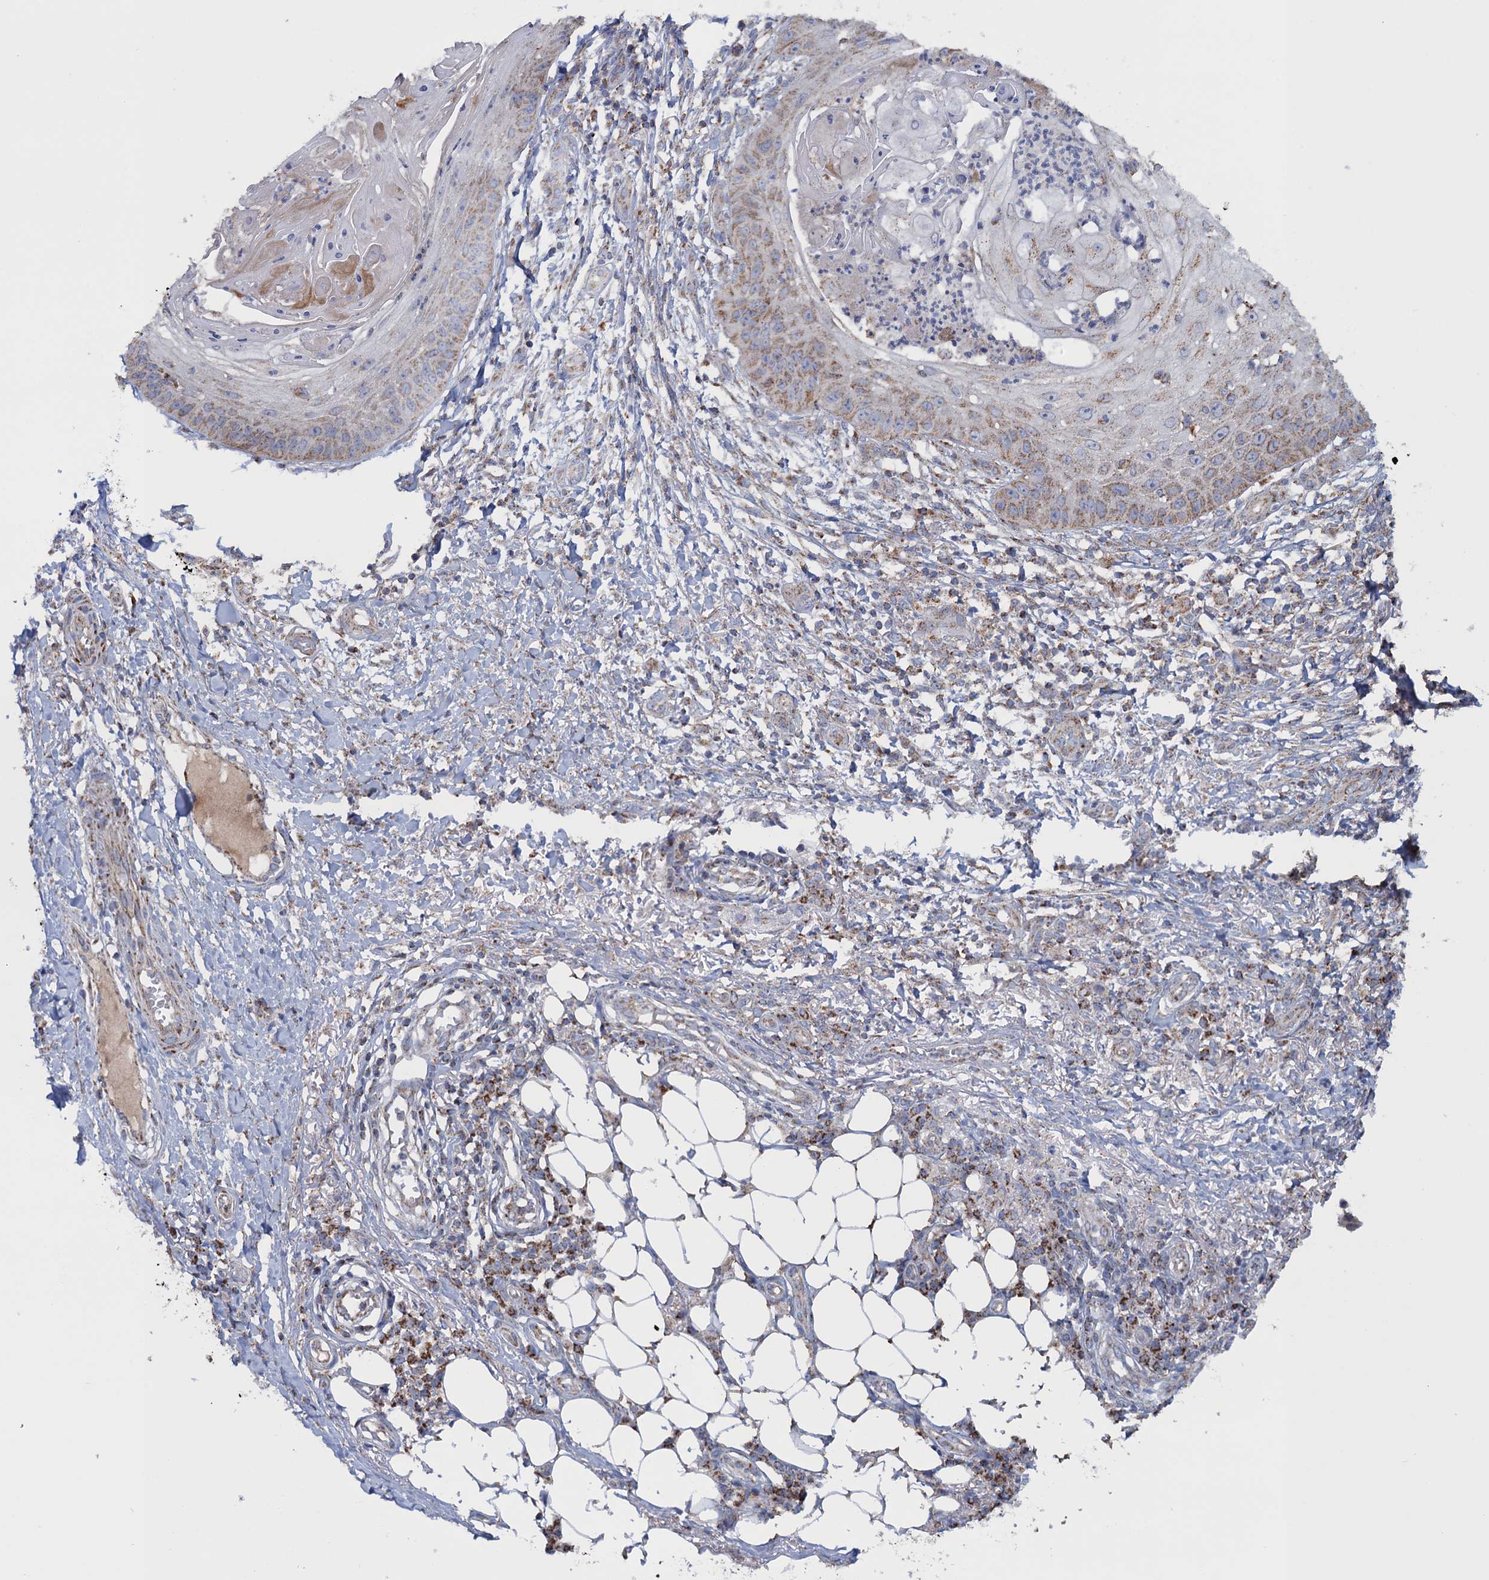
{"staining": {"intensity": "weak", "quantity": ">75%", "location": "cytoplasmic/membranous"}, "tissue": "skin cancer", "cell_type": "Tumor cells", "image_type": "cancer", "snomed": [{"axis": "morphology", "description": "Squamous cell carcinoma, NOS"}, {"axis": "topography", "description": "Skin"}], "caption": "Squamous cell carcinoma (skin) stained with a brown dye demonstrates weak cytoplasmic/membranous positive staining in about >75% of tumor cells.", "gene": "GTPBP3", "patient": {"sex": "male", "age": 70}}